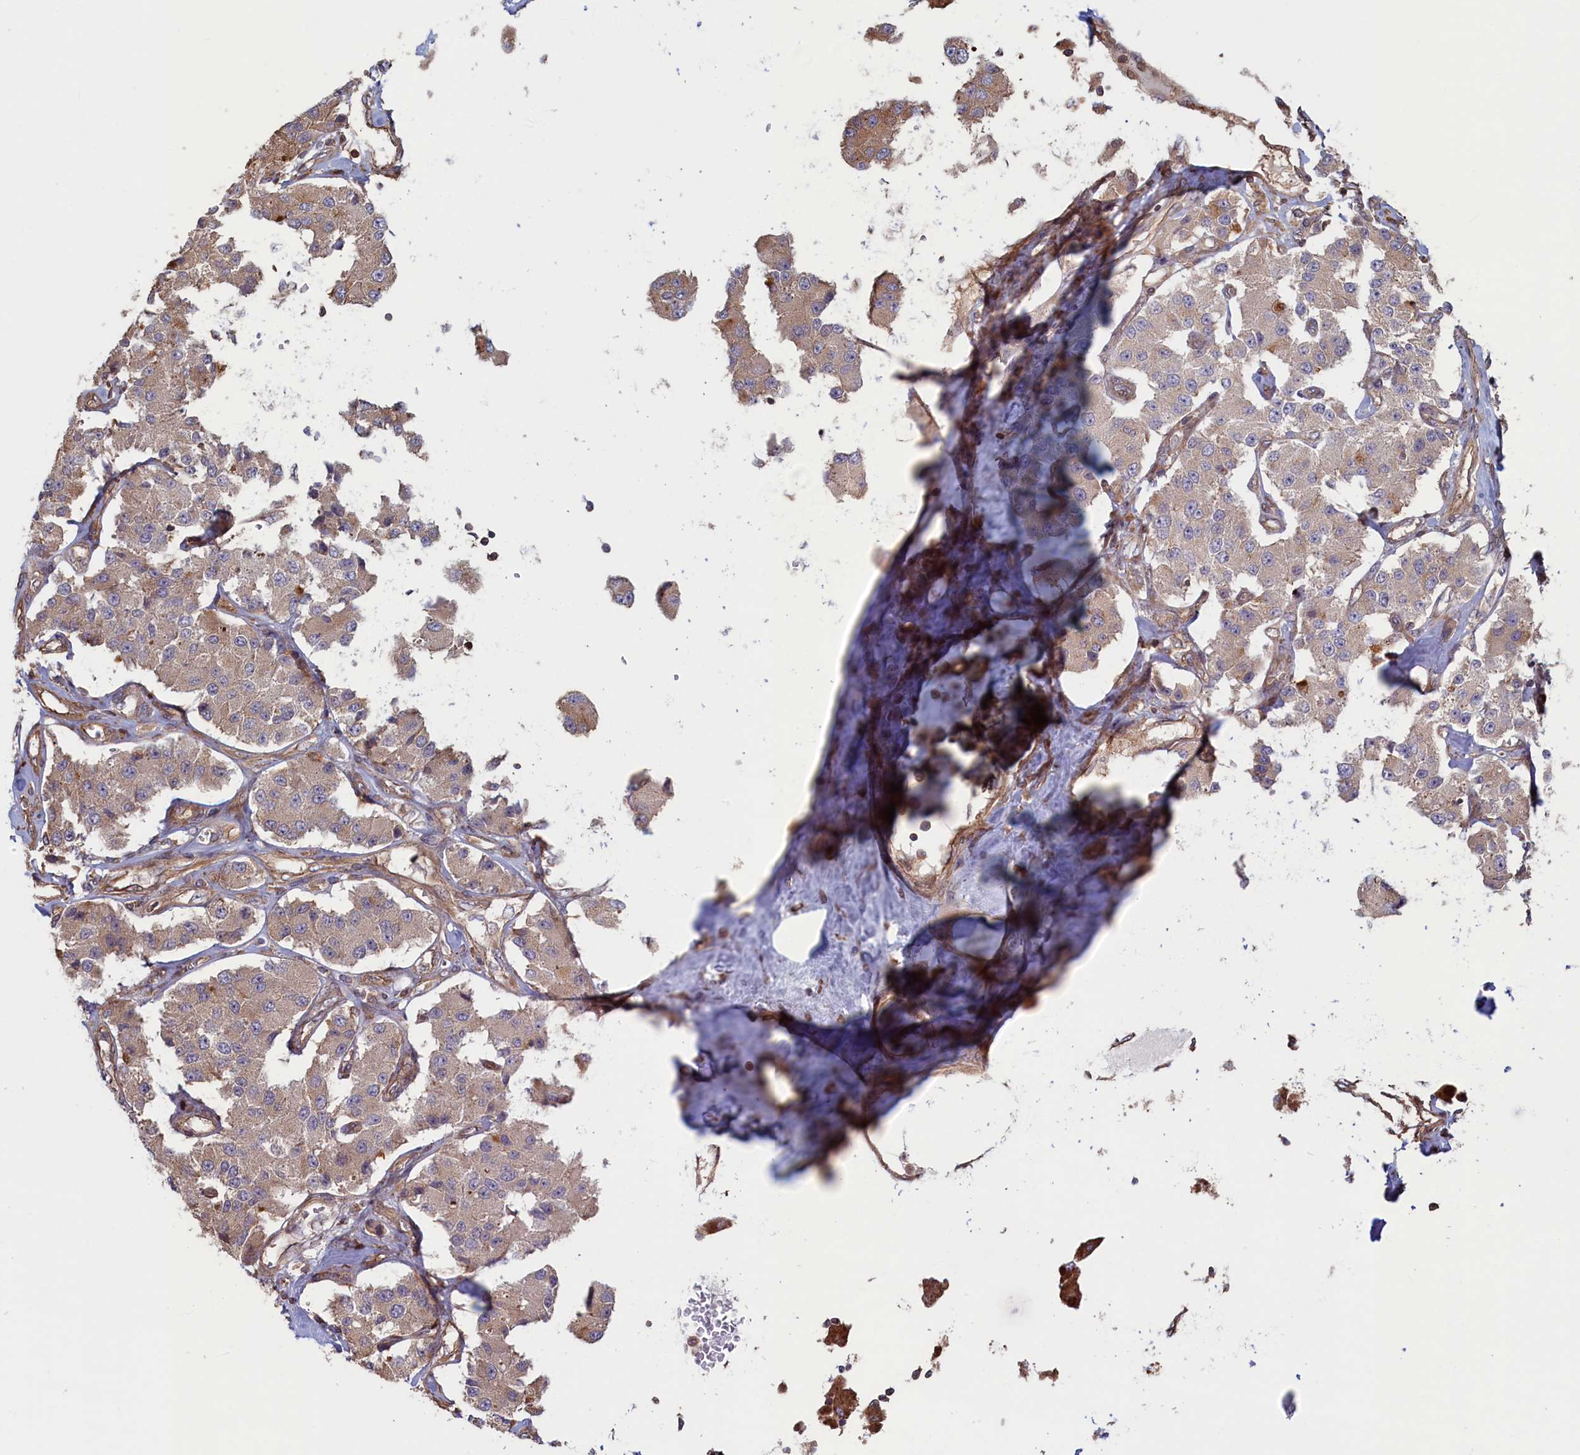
{"staining": {"intensity": "weak", "quantity": ">75%", "location": "cytoplasmic/membranous"}, "tissue": "carcinoid", "cell_type": "Tumor cells", "image_type": "cancer", "snomed": [{"axis": "morphology", "description": "Carcinoid, malignant, NOS"}, {"axis": "topography", "description": "Pancreas"}], "caption": "Carcinoid stained for a protein displays weak cytoplasmic/membranous positivity in tumor cells.", "gene": "RILPL1", "patient": {"sex": "male", "age": 41}}